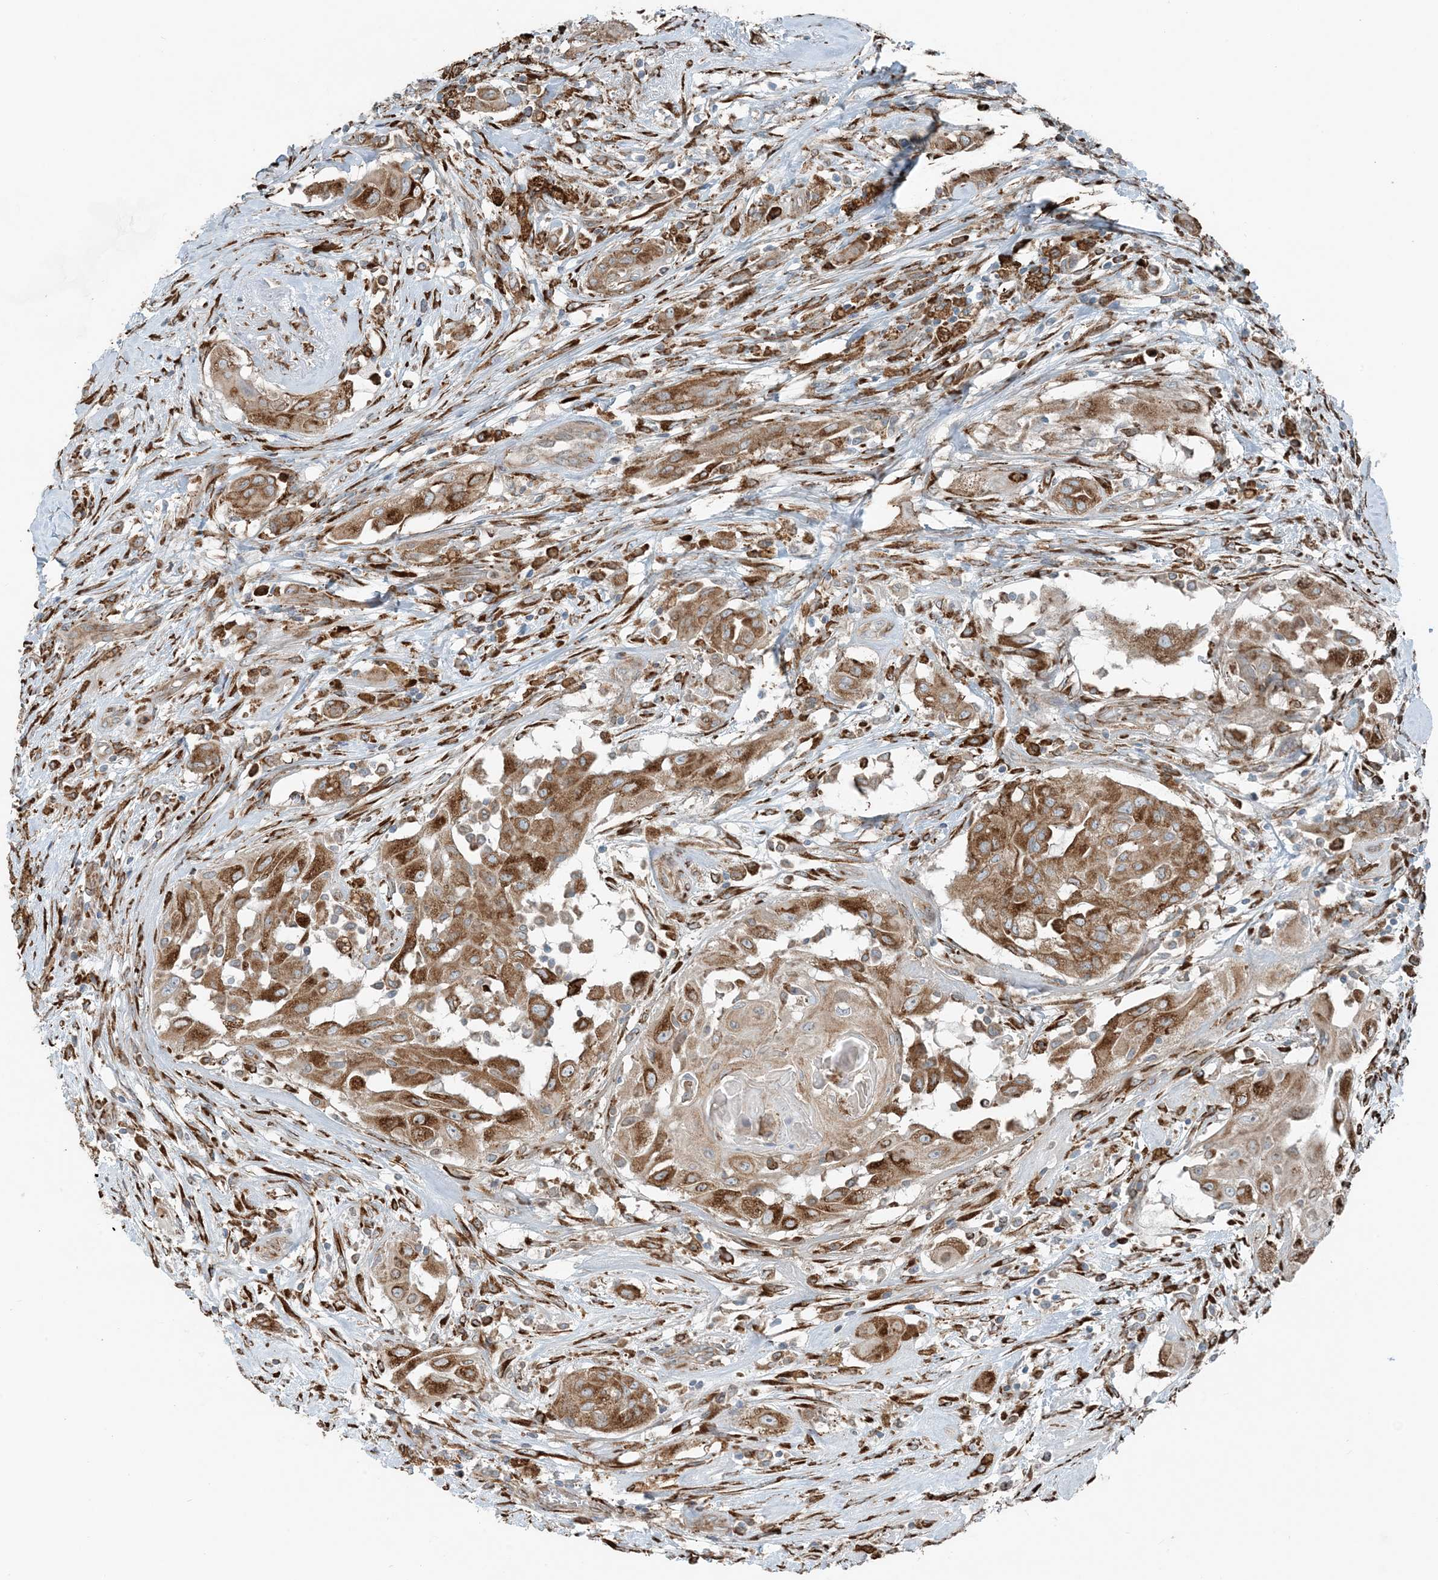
{"staining": {"intensity": "strong", "quantity": "25%-75%", "location": "cytoplasmic/membranous"}, "tissue": "thyroid cancer", "cell_type": "Tumor cells", "image_type": "cancer", "snomed": [{"axis": "morphology", "description": "Papillary adenocarcinoma, NOS"}, {"axis": "topography", "description": "Thyroid gland"}], "caption": "Protein staining of thyroid cancer (papillary adenocarcinoma) tissue reveals strong cytoplasmic/membranous positivity in approximately 25%-75% of tumor cells. Using DAB (brown) and hematoxylin (blue) stains, captured at high magnification using brightfield microscopy.", "gene": "CERKL", "patient": {"sex": "female", "age": 59}}